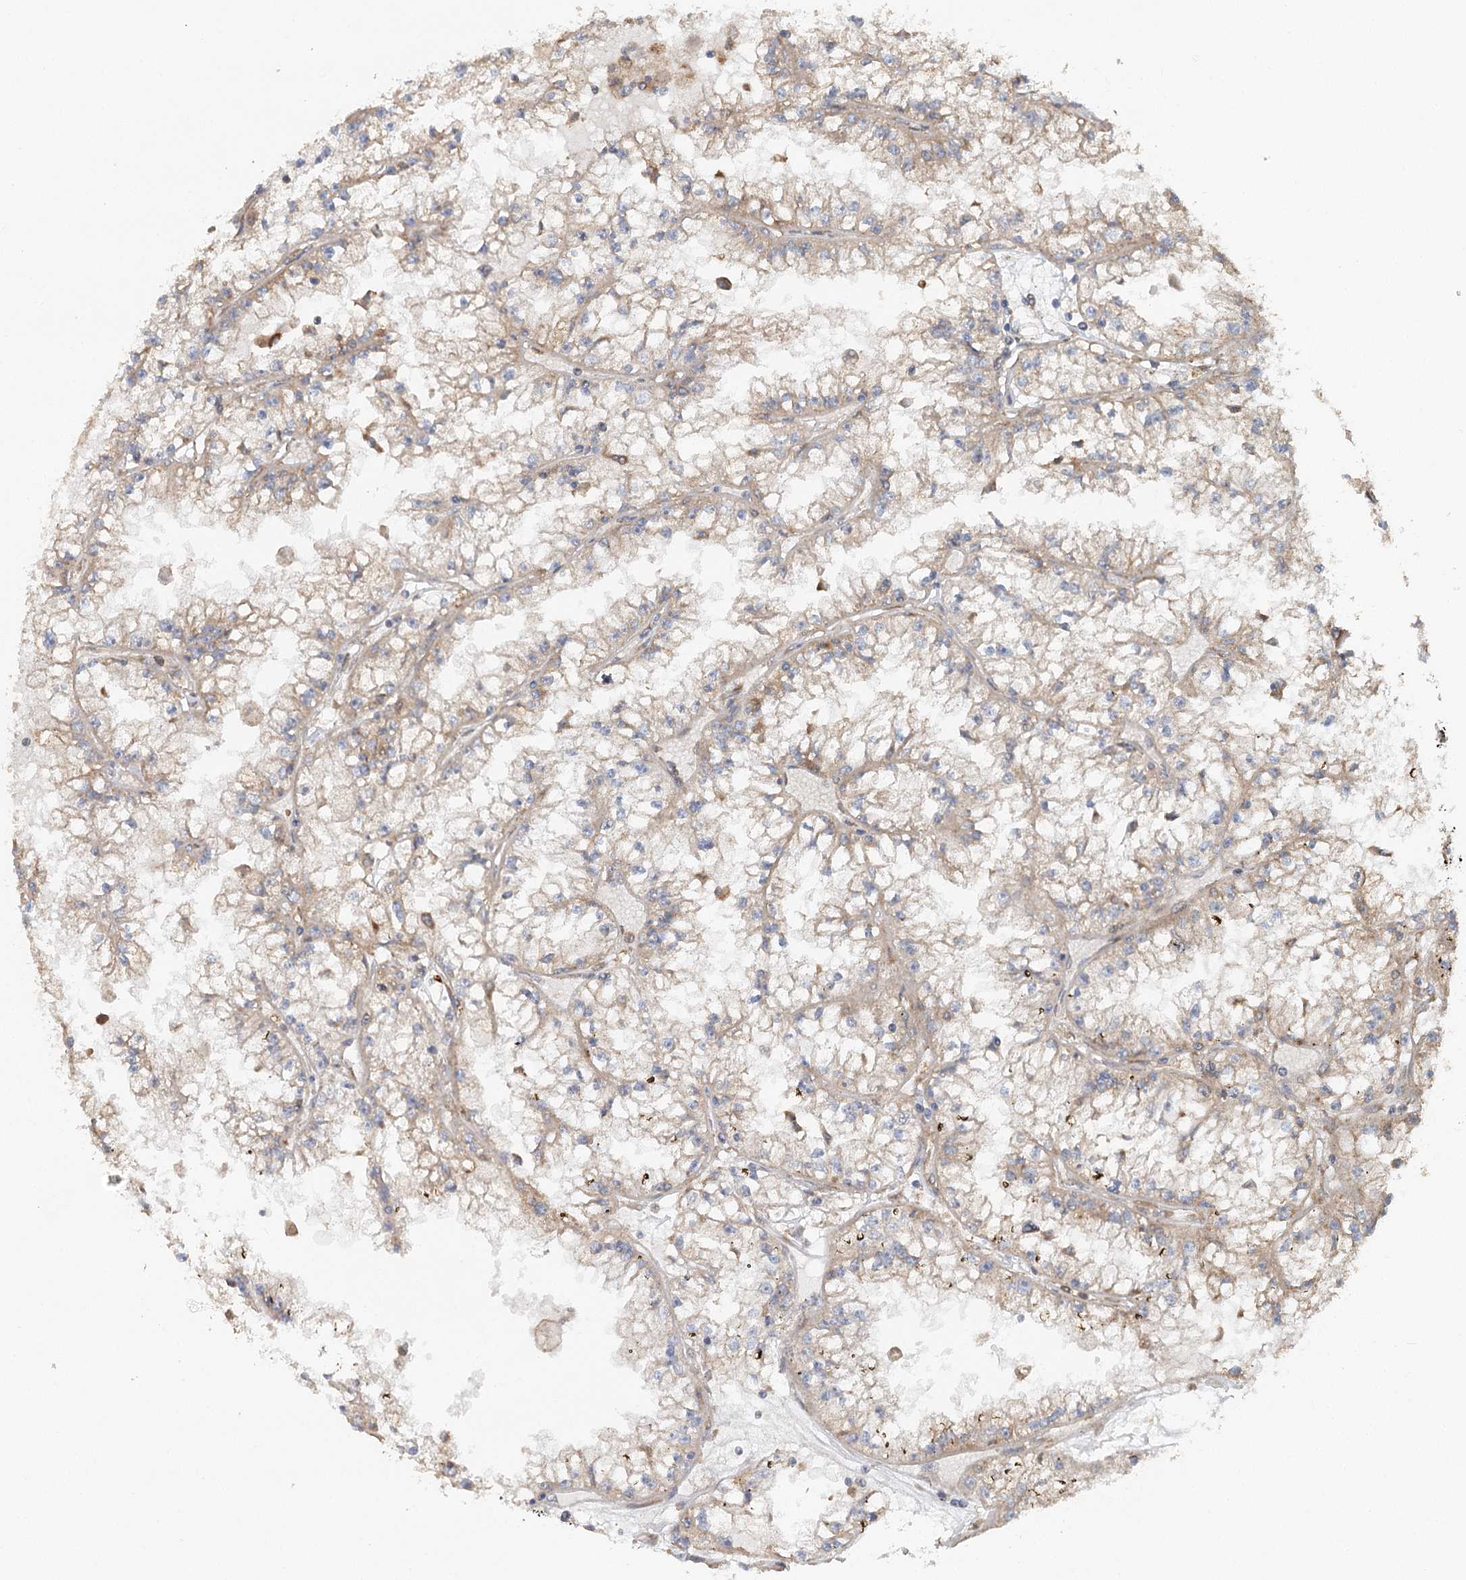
{"staining": {"intensity": "weak", "quantity": ">75%", "location": "cytoplasmic/membranous"}, "tissue": "renal cancer", "cell_type": "Tumor cells", "image_type": "cancer", "snomed": [{"axis": "morphology", "description": "Adenocarcinoma, NOS"}, {"axis": "topography", "description": "Kidney"}], "caption": "IHC photomicrograph of neoplastic tissue: adenocarcinoma (renal) stained using immunohistochemistry (IHC) shows low levels of weak protein expression localized specifically in the cytoplasmic/membranous of tumor cells, appearing as a cytoplasmic/membranous brown color.", "gene": "PAIP2", "patient": {"sex": "male", "age": 56}}